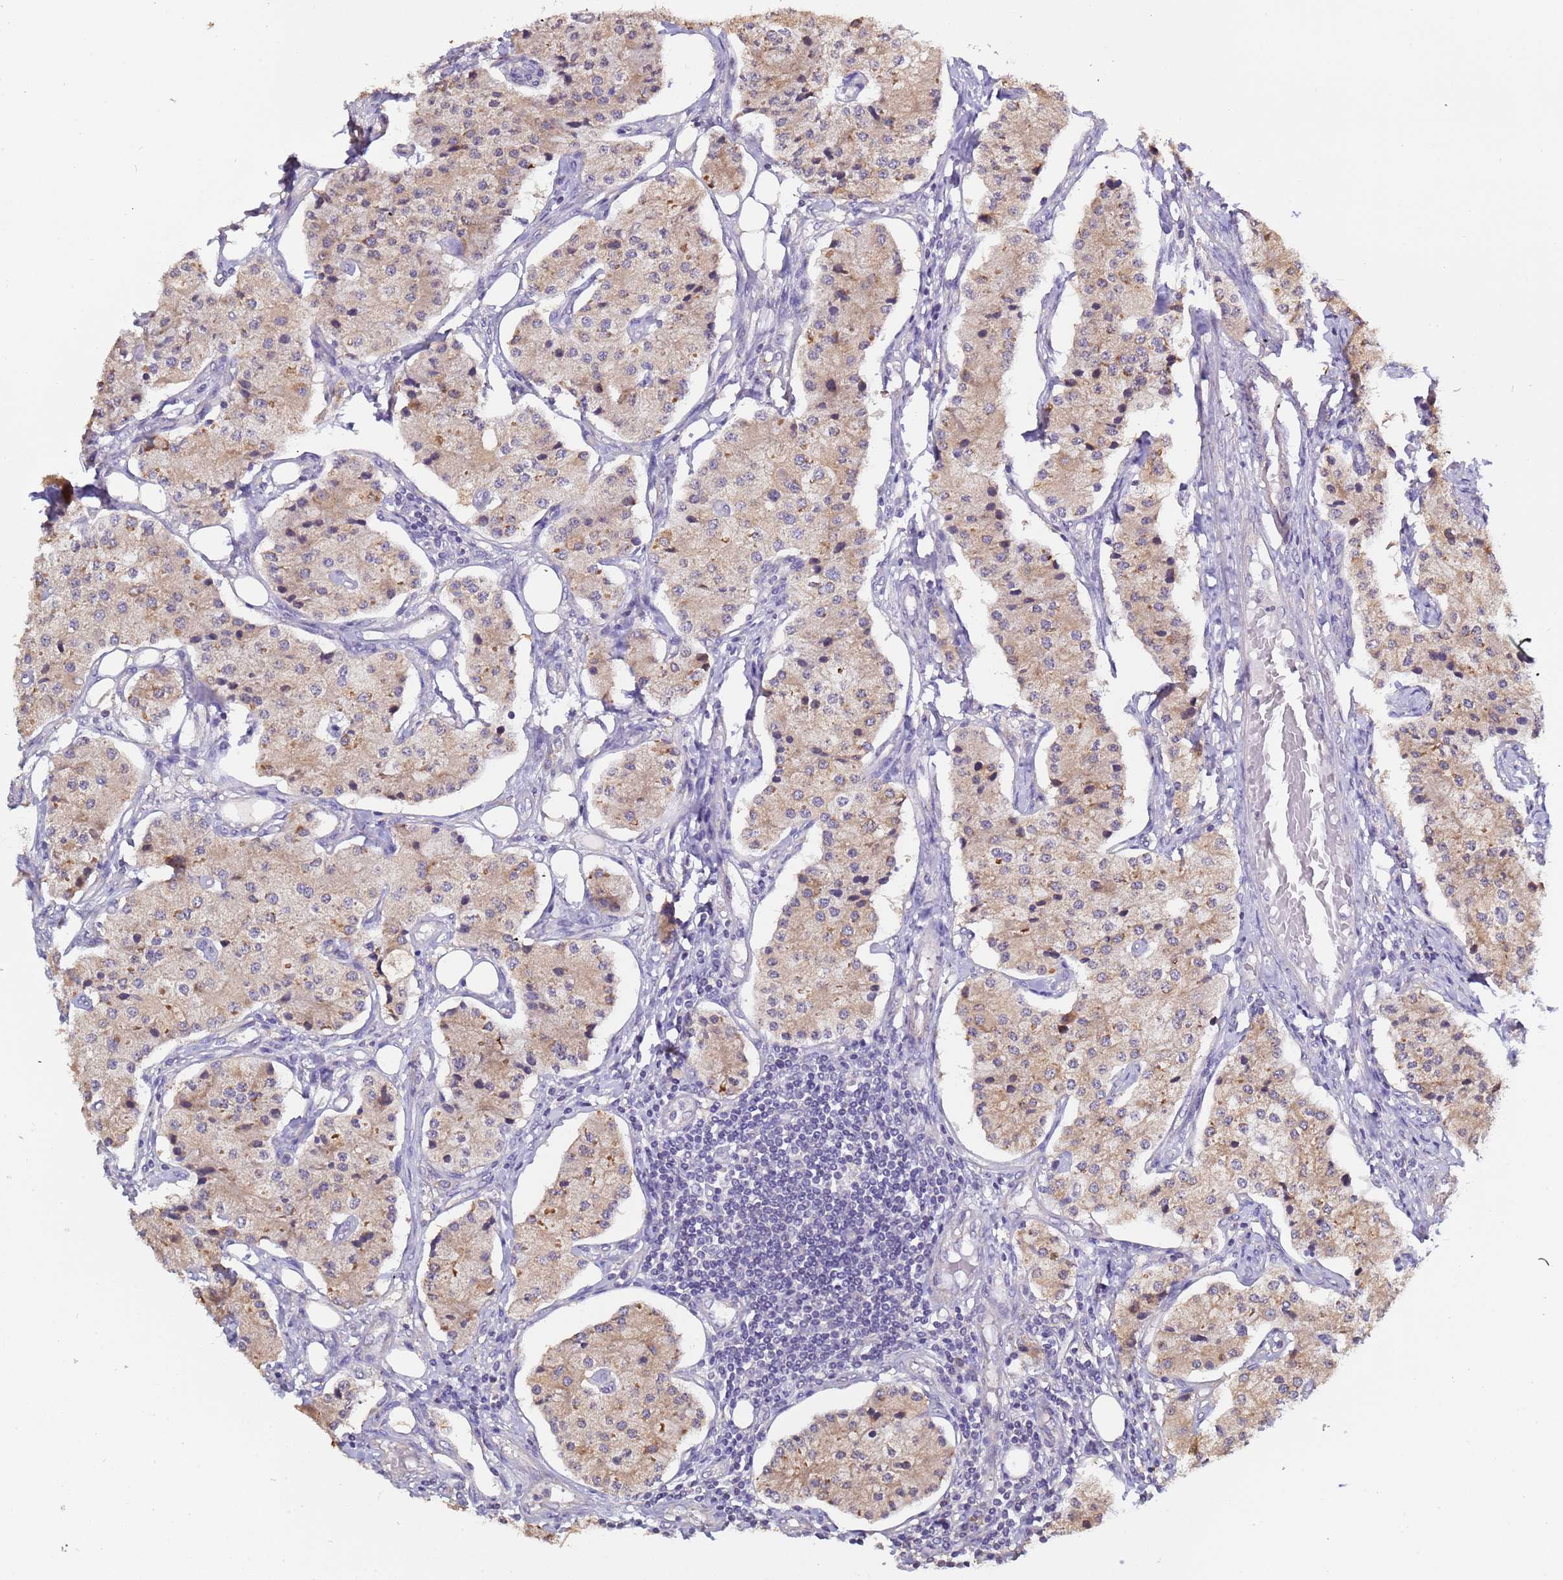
{"staining": {"intensity": "weak", "quantity": "25%-75%", "location": "cytoplasmic/membranous"}, "tissue": "carcinoid", "cell_type": "Tumor cells", "image_type": "cancer", "snomed": [{"axis": "morphology", "description": "Carcinoid, malignant, NOS"}, {"axis": "topography", "description": "Colon"}], "caption": "Protein staining exhibits weak cytoplasmic/membranous expression in approximately 25%-75% of tumor cells in carcinoid. The protein of interest is shown in brown color, while the nuclei are stained blue.", "gene": "ELMOD2", "patient": {"sex": "female", "age": 52}}